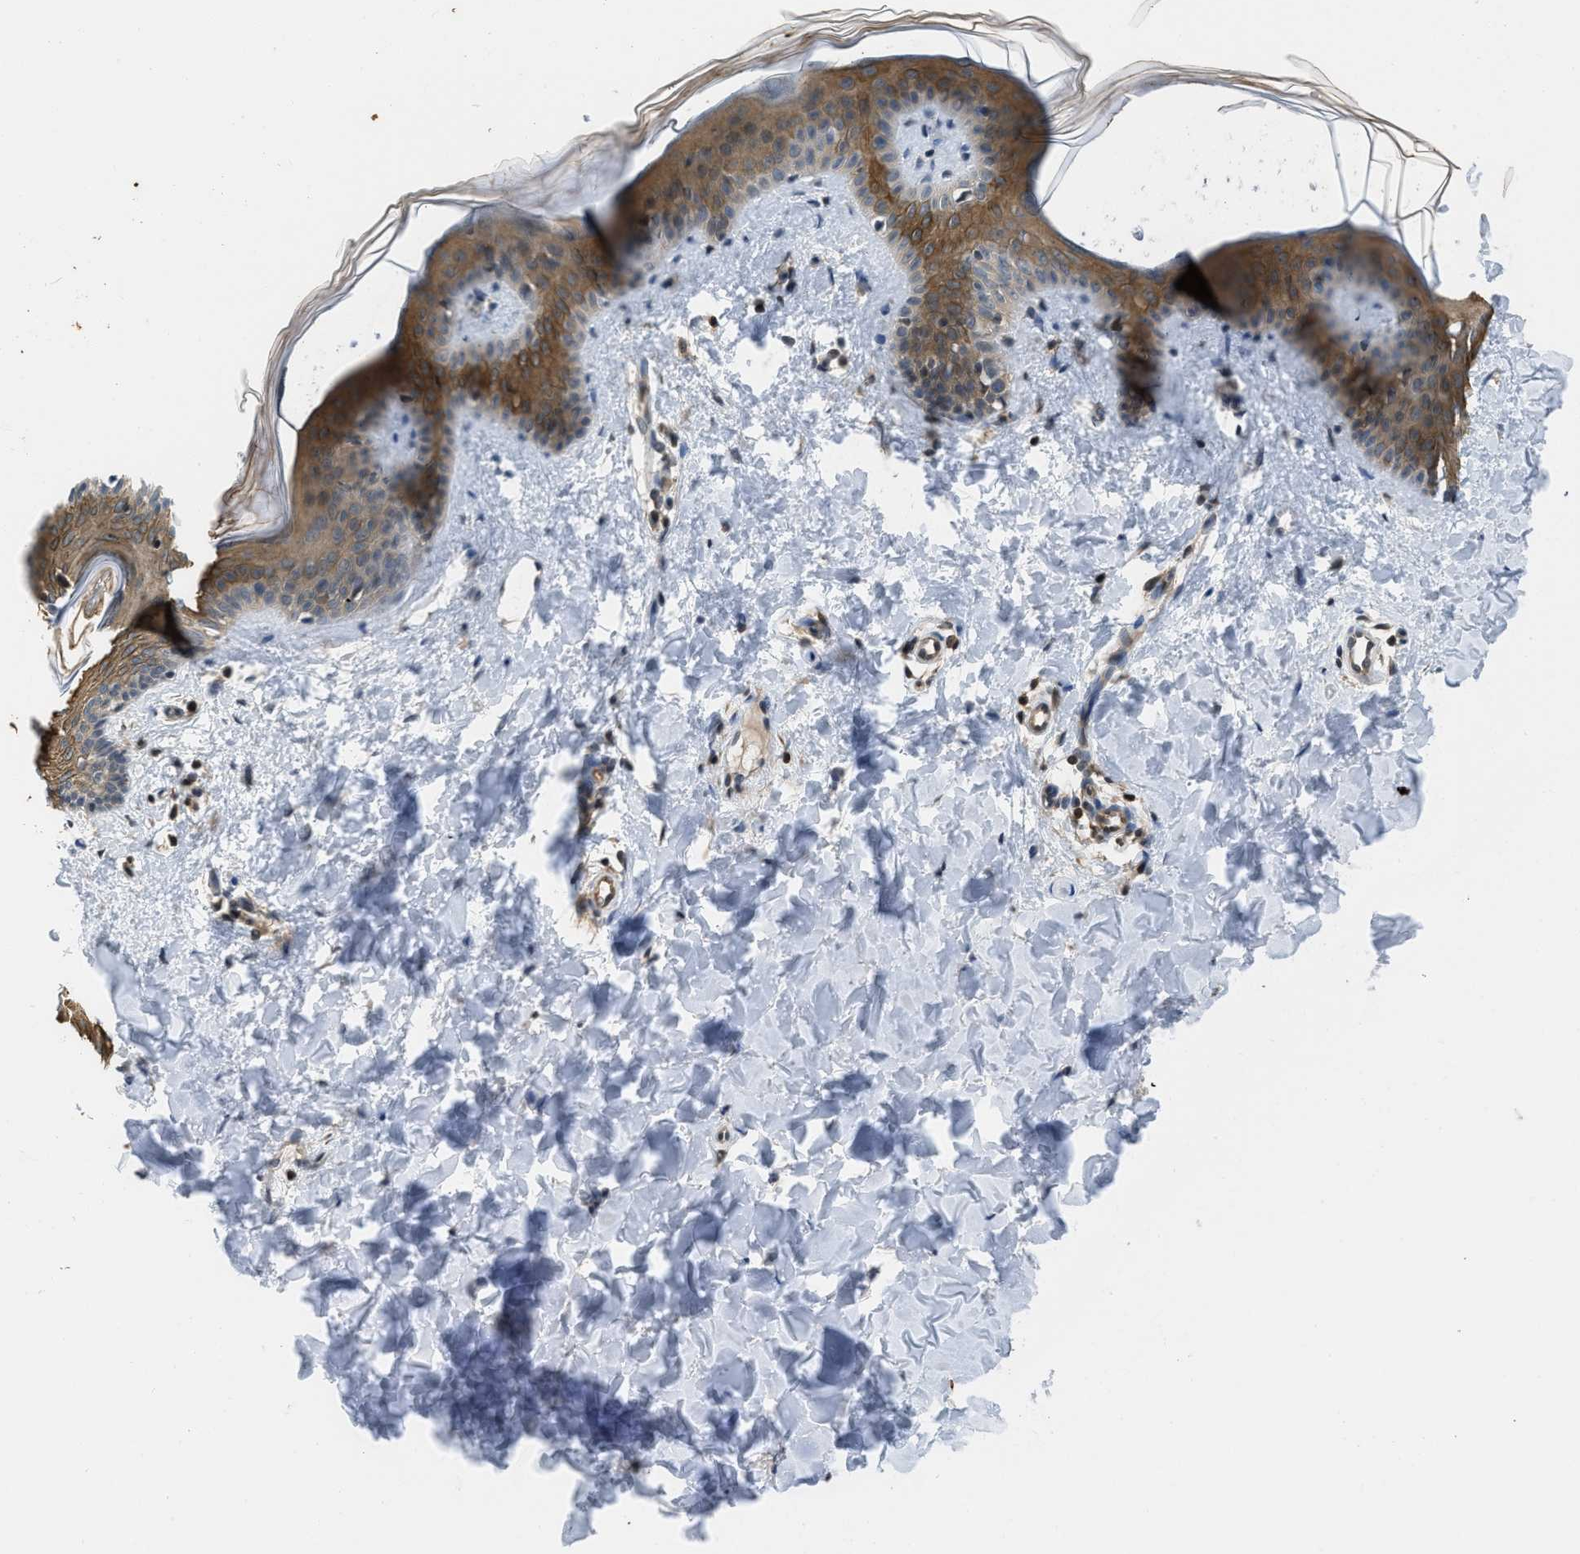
{"staining": {"intensity": "moderate", "quantity": ">75%", "location": "cytoplasmic/membranous"}, "tissue": "skin", "cell_type": "Fibroblasts", "image_type": "normal", "snomed": [{"axis": "morphology", "description": "Normal tissue, NOS"}, {"axis": "topography", "description": "Skin"}], "caption": "DAB immunohistochemical staining of unremarkable human skin shows moderate cytoplasmic/membranous protein expression in approximately >75% of fibroblasts. (Brightfield microscopy of DAB IHC at high magnification).", "gene": "TES", "patient": {"sex": "female", "age": 17}}